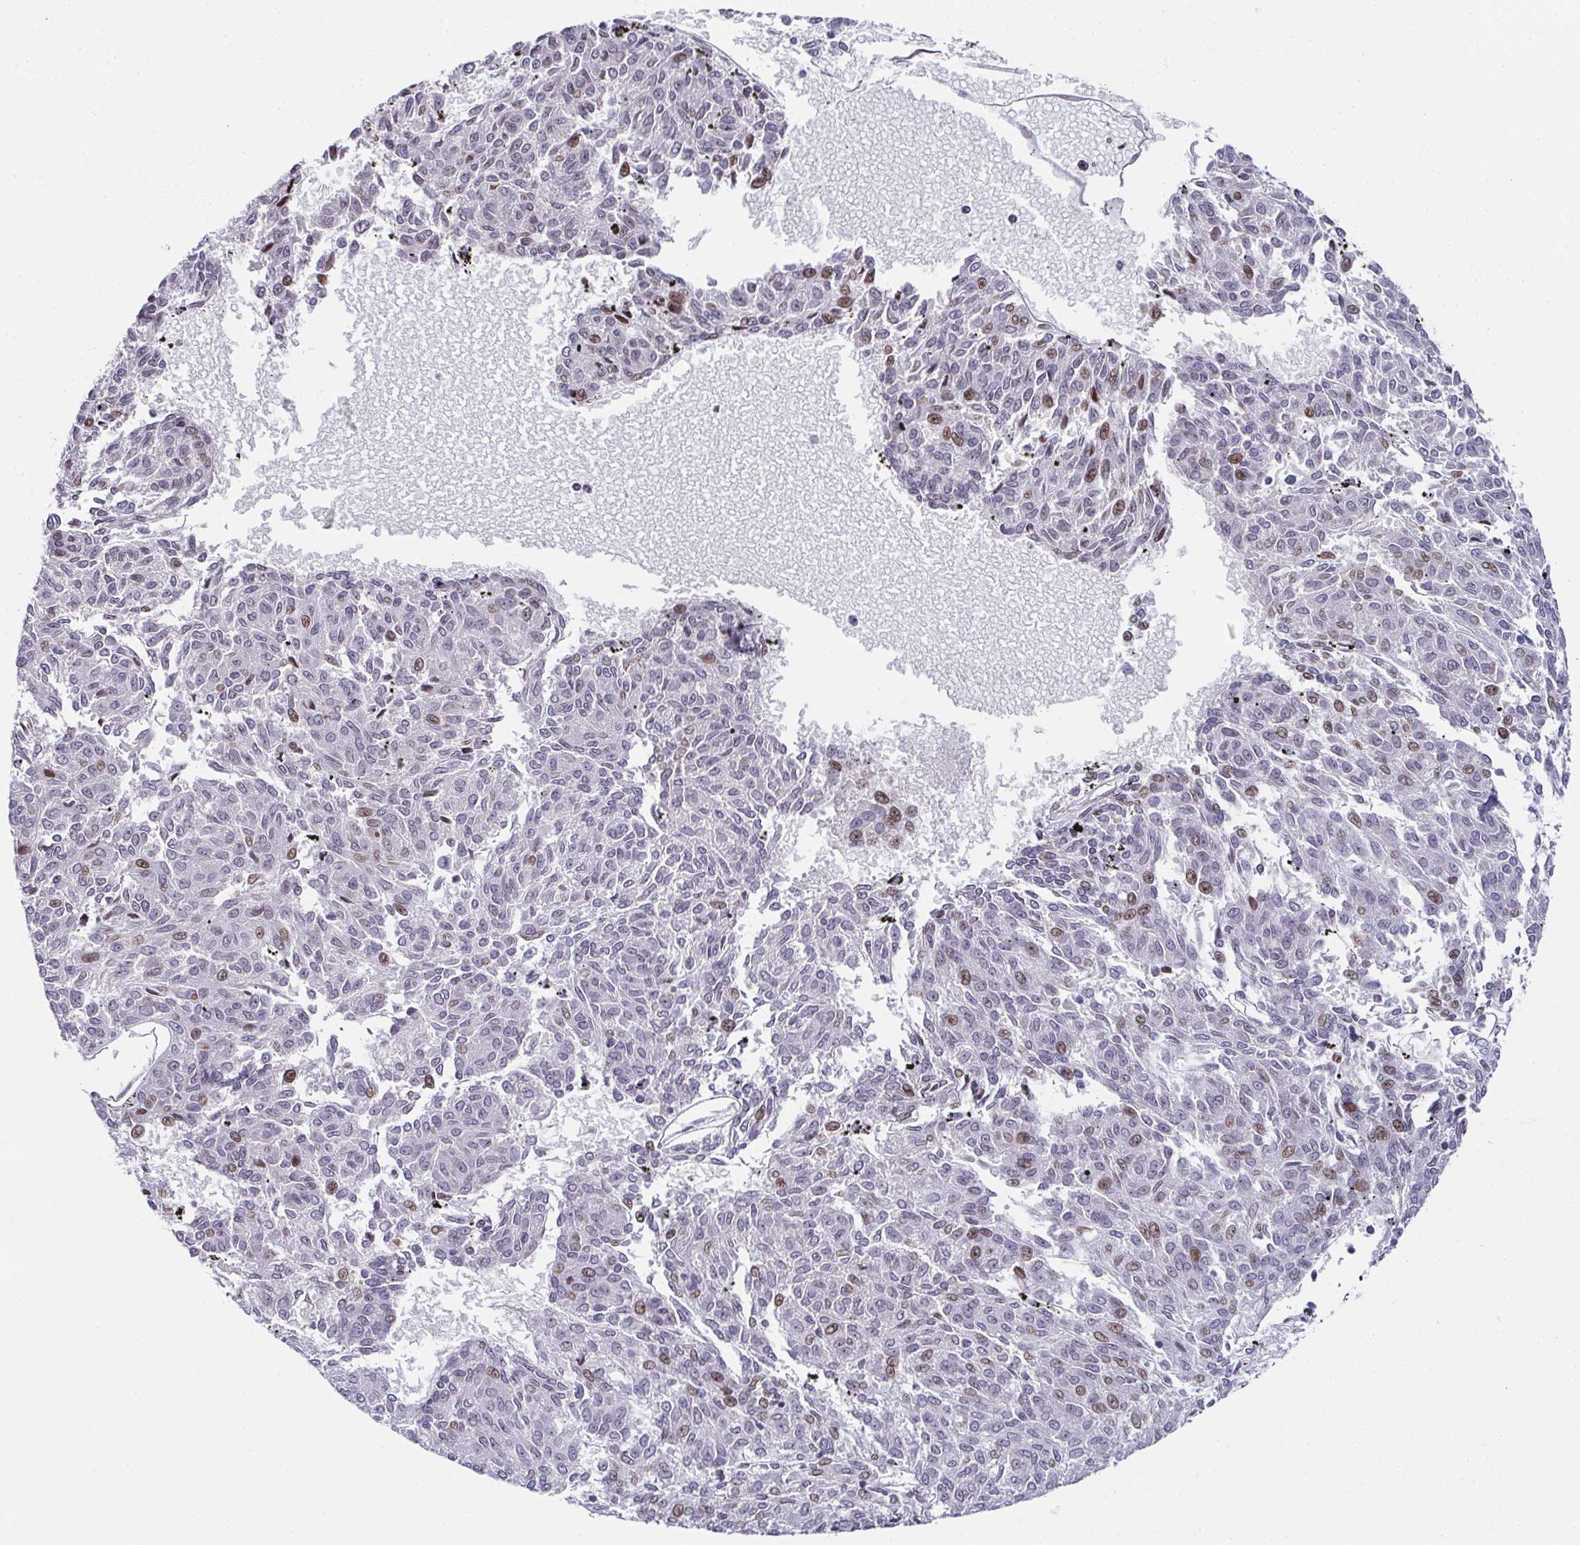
{"staining": {"intensity": "weak", "quantity": "<25%", "location": "nuclear"}, "tissue": "melanoma", "cell_type": "Tumor cells", "image_type": "cancer", "snomed": [{"axis": "morphology", "description": "Malignant melanoma, NOS"}, {"axis": "topography", "description": "Skin"}], "caption": "Malignant melanoma stained for a protein using IHC demonstrates no expression tumor cells.", "gene": "RB1", "patient": {"sex": "female", "age": 72}}